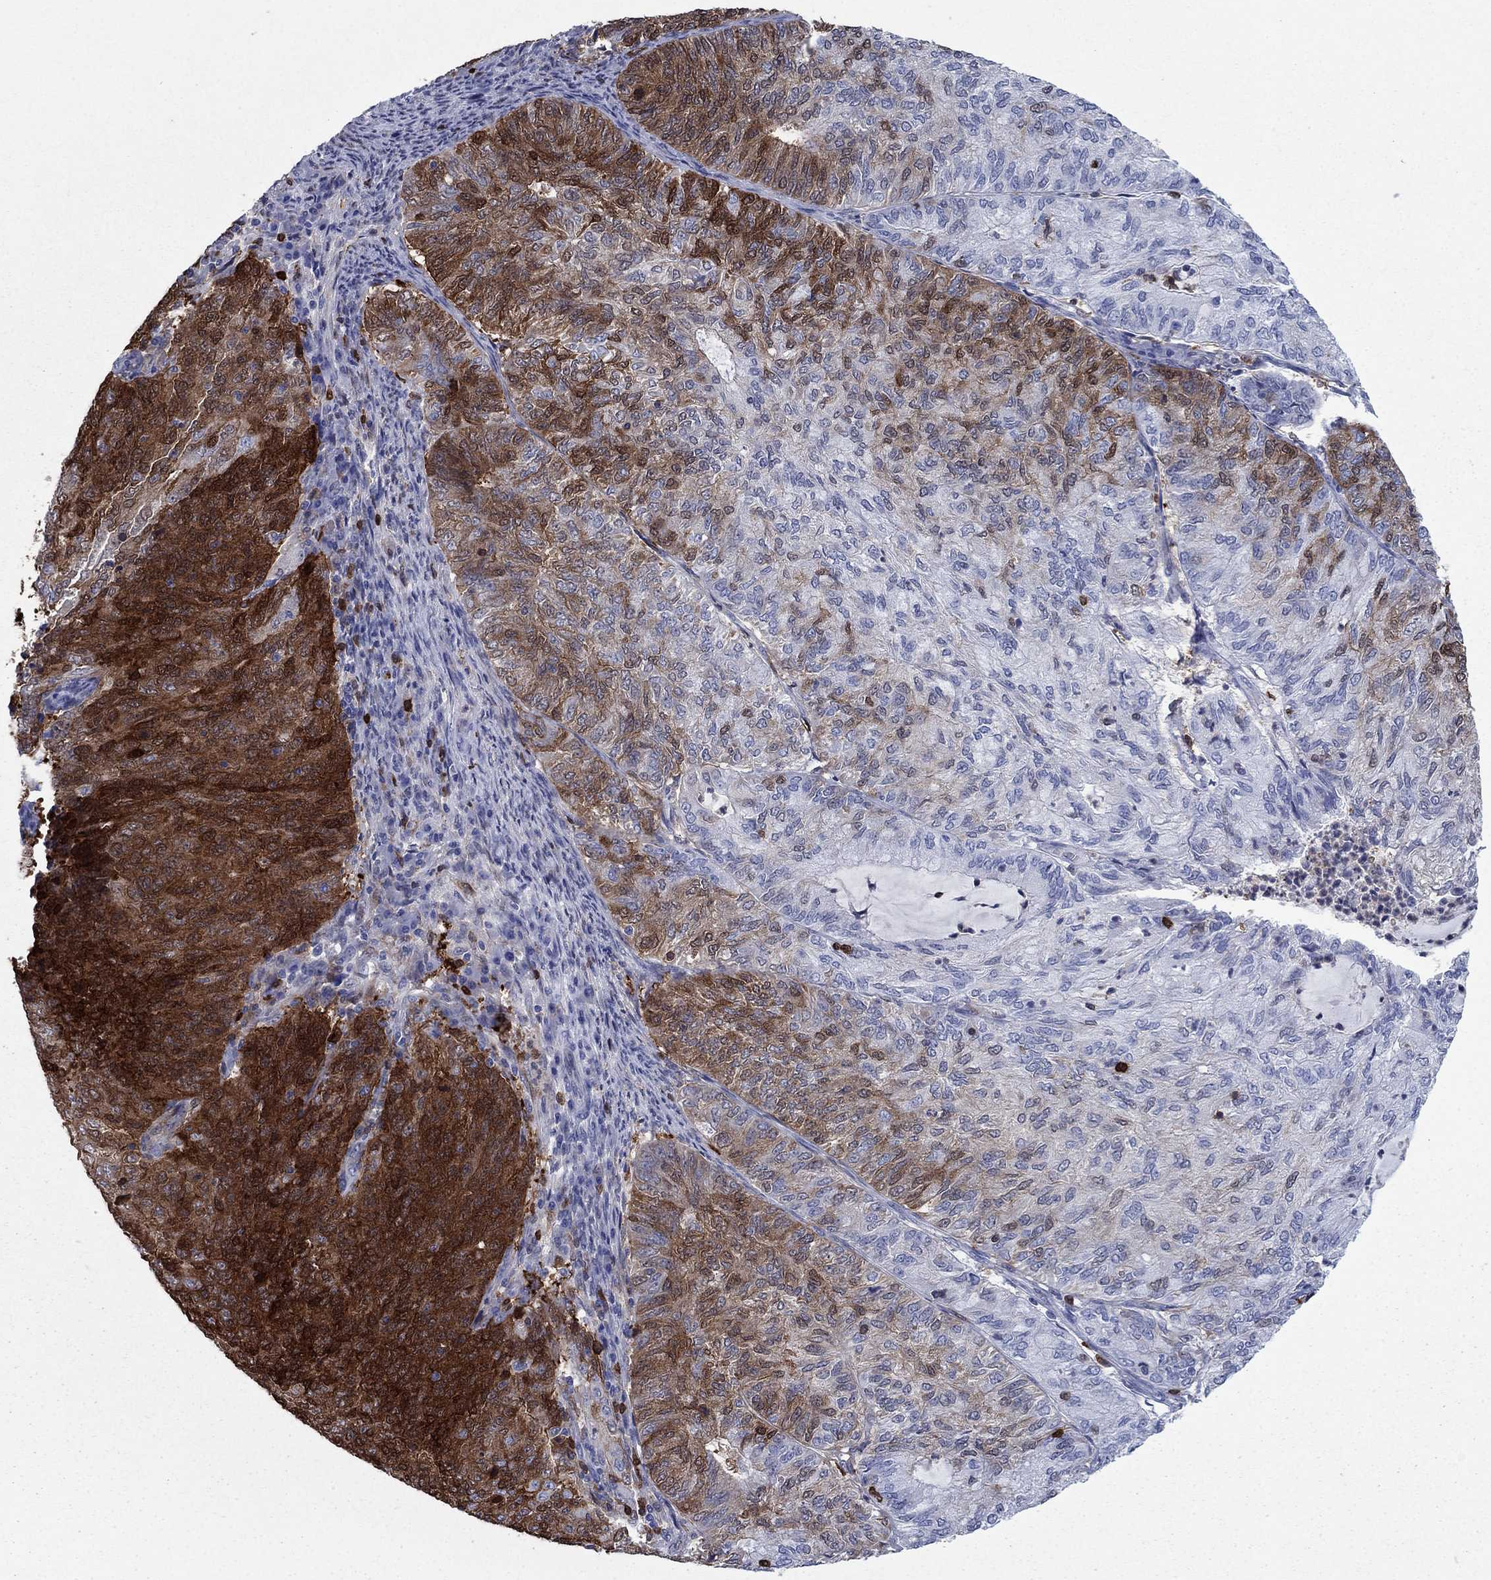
{"staining": {"intensity": "strong", "quantity": "25%-75%", "location": "cytoplasmic/membranous"}, "tissue": "endometrial cancer", "cell_type": "Tumor cells", "image_type": "cancer", "snomed": [{"axis": "morphology", "description": "Adenocarcinoma, NOS"}, {"axis": "topography", "description": "Endometrium"}], "caption": "Endometrial cancer stained for a protein (brown) shows strong cytoplasmic/membranous positive staining in about 25%-75% of tumor cells.", "gene": "STMN1", "patient": {"sex": "female", "age": 82}}